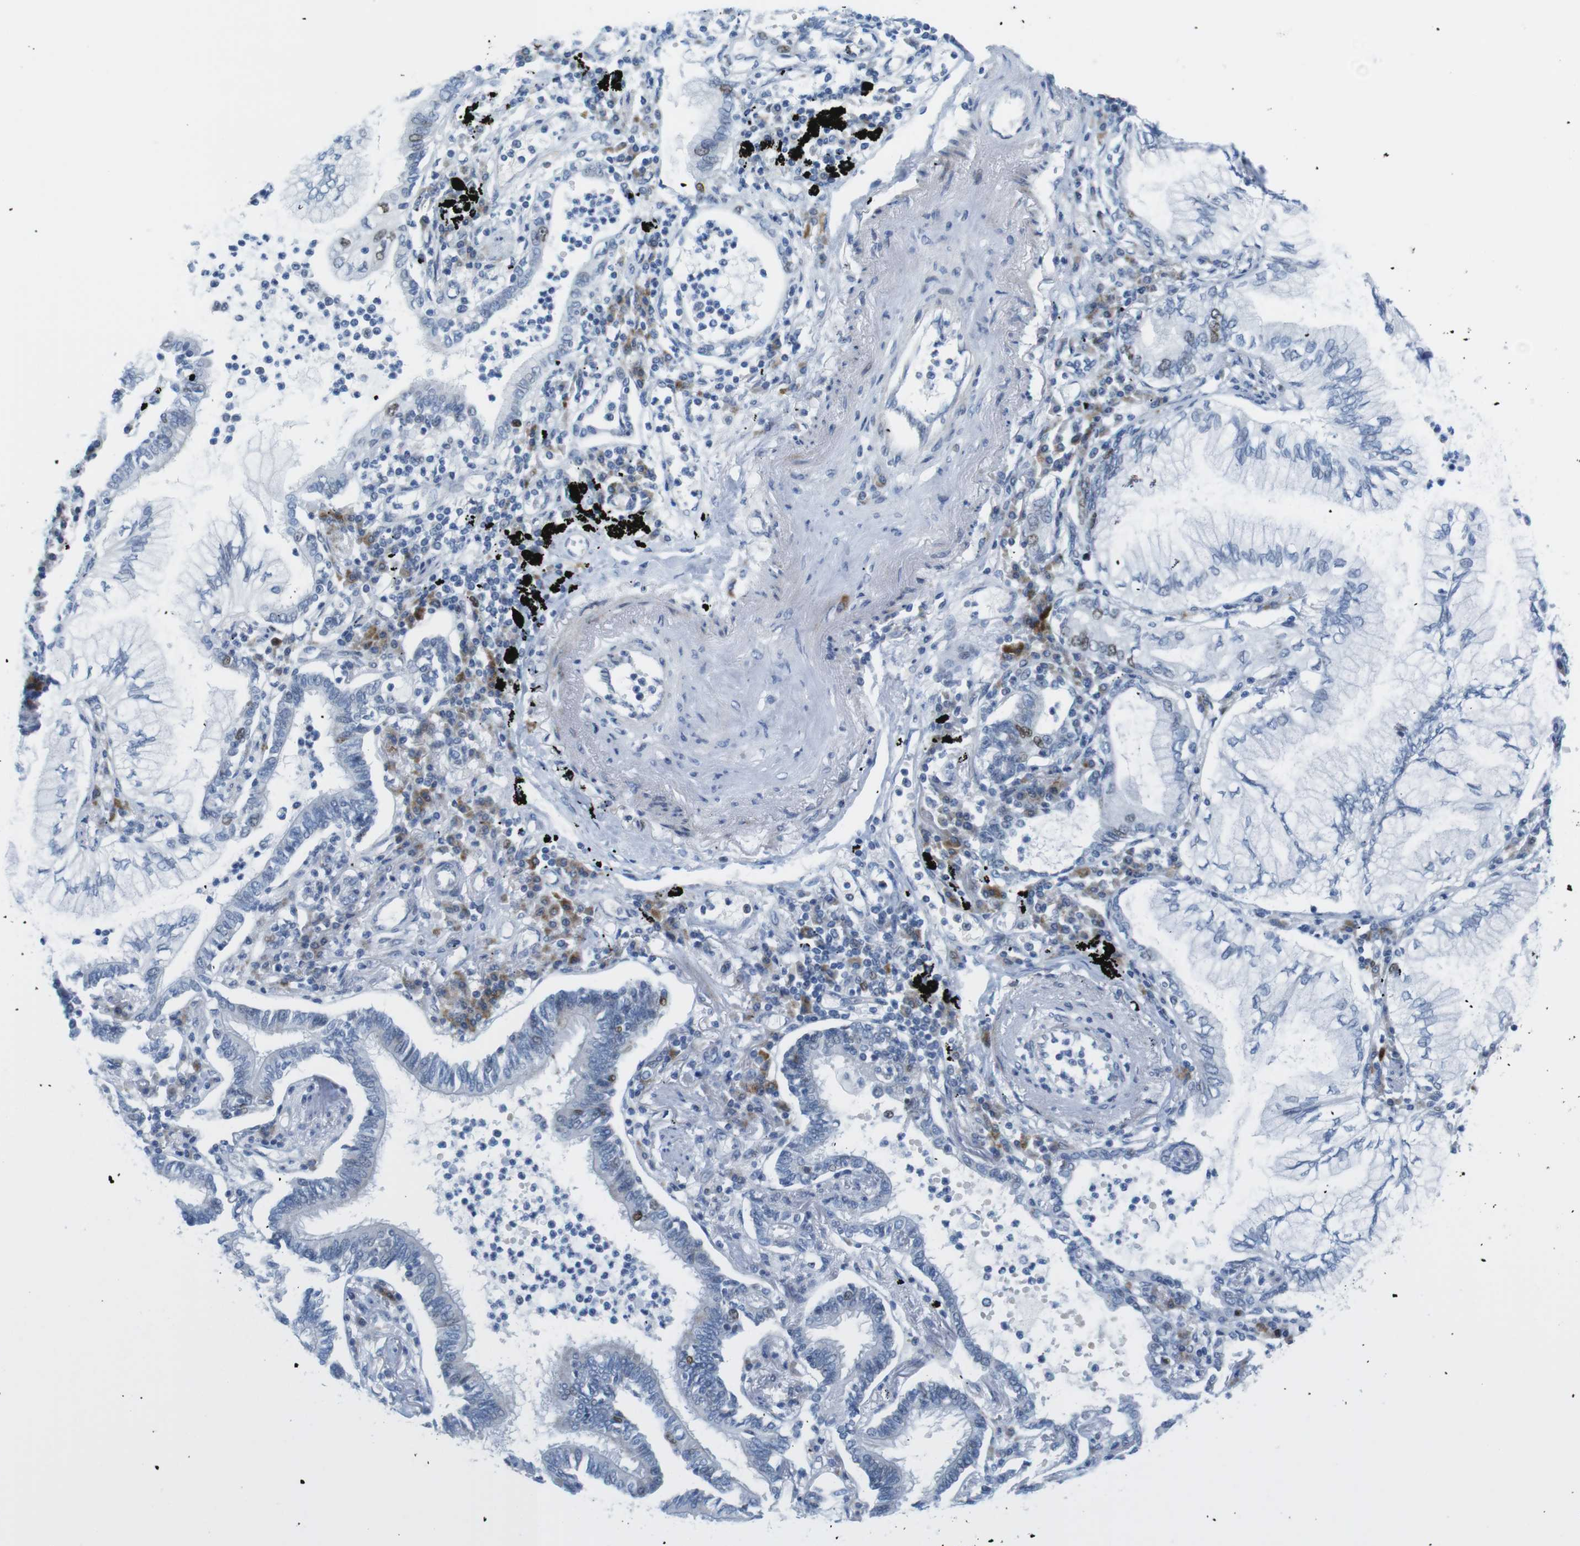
{"staining": {"intensity": "negative", "quantity": "none", "location": "none"}, "tissue": "lung cancer", "cell_type": "Tumor cells", "image_type": "cancer", "snomed": [{"axis": "morphology", "description": "Normal tissue, NOS"}, {"axis": "morphology", "description": "Adenocarcinoma, NOS"}, {"axis": "topography", "description": "Bronchus"}, {"axis": "topography", "description": "Lung"}], "caption": "Human lung cancer stained for a protein using immunohistochemistry exhibits no expression in tumor cells.", "gene": "CHAF1A", "patient": {"sex": "female", "age": 70}}